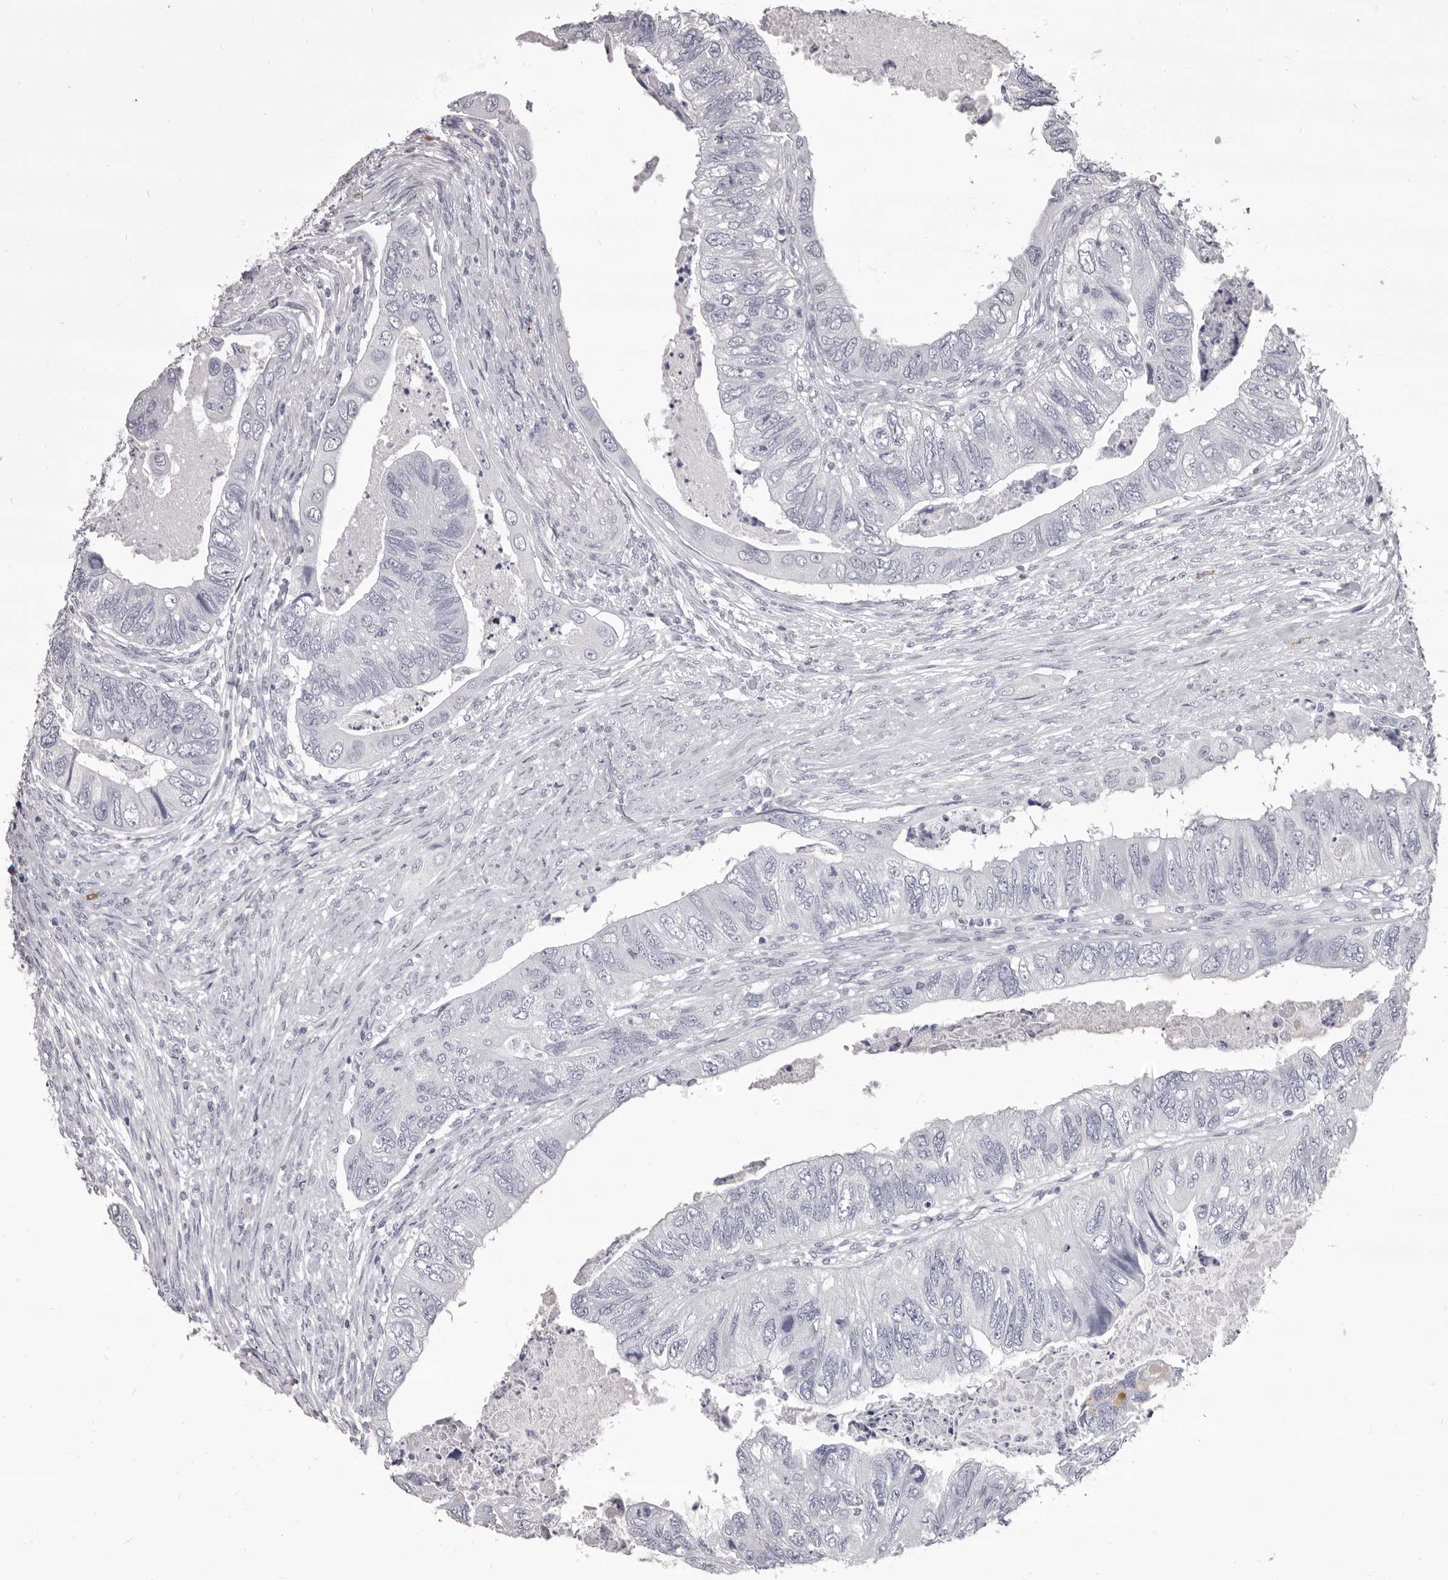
{"staining": {"intensity": "negative", "quantity": "none", "location": "none"}, "tissue": "colorectal cancer", "cell_type": "Tumor cells", "image_type": "cancer", "snomed": [{"axis": "morphology", "description": "Adenocarcinoma, NOS"}, {"axis": "topography", "description": "Rectum"}], "caption": "IHC micrograph of neoplastic tissue: human colorectal adenocarcinoma stained with DAB shows no significant protein positivity in tumor cells. (Stains: DAB immunohistochemistry (IHC) with hematoxylin counter stain, Microscopy: brightfield microscopy at high magnification).", "gene": "GZMH", "patient": {"sex": "male", "age": 63}}